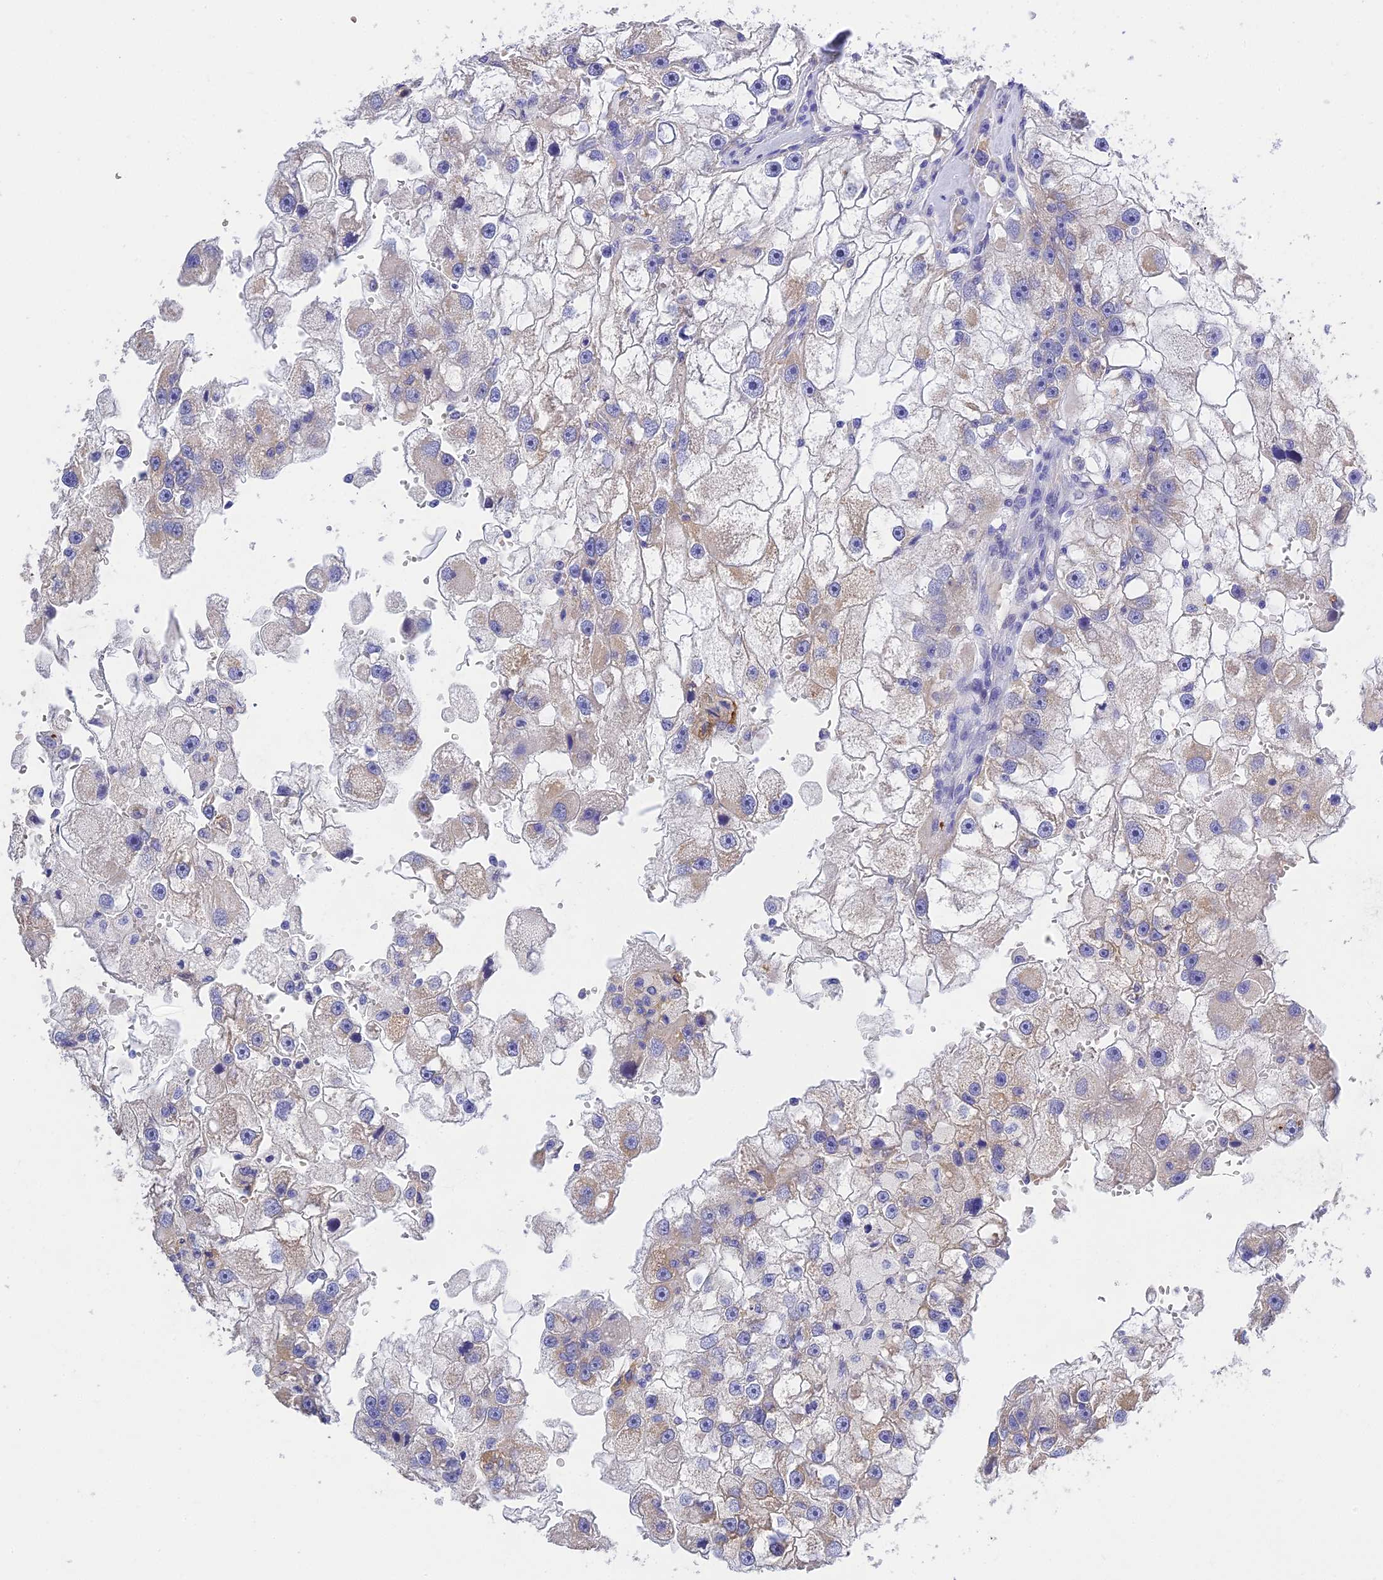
{"staining": {"intensity": "weak", "quantity": "<25%", "location": "cytoplasmic/membranous"}, "tissue": "renal cancer", "cell_type": "Tumor cells", "image_type": "cancer", "snomed": [{"axis": "morphology", "description": "Adenocarcinoma, NOS"}, {"axis": "topography", "description": "Kidney"}], "caption": "Image shows no protein positivity in tumor cells of adenocarcinoma (renal) tissue. (Stains: DAB immunohistochemistry (IHC) with hematoxylin counter stain, Microscopy: brightfield microscopy at high magnification).", "gene": "MS4A5", "patient": {"sex": "male", "age": 63}}